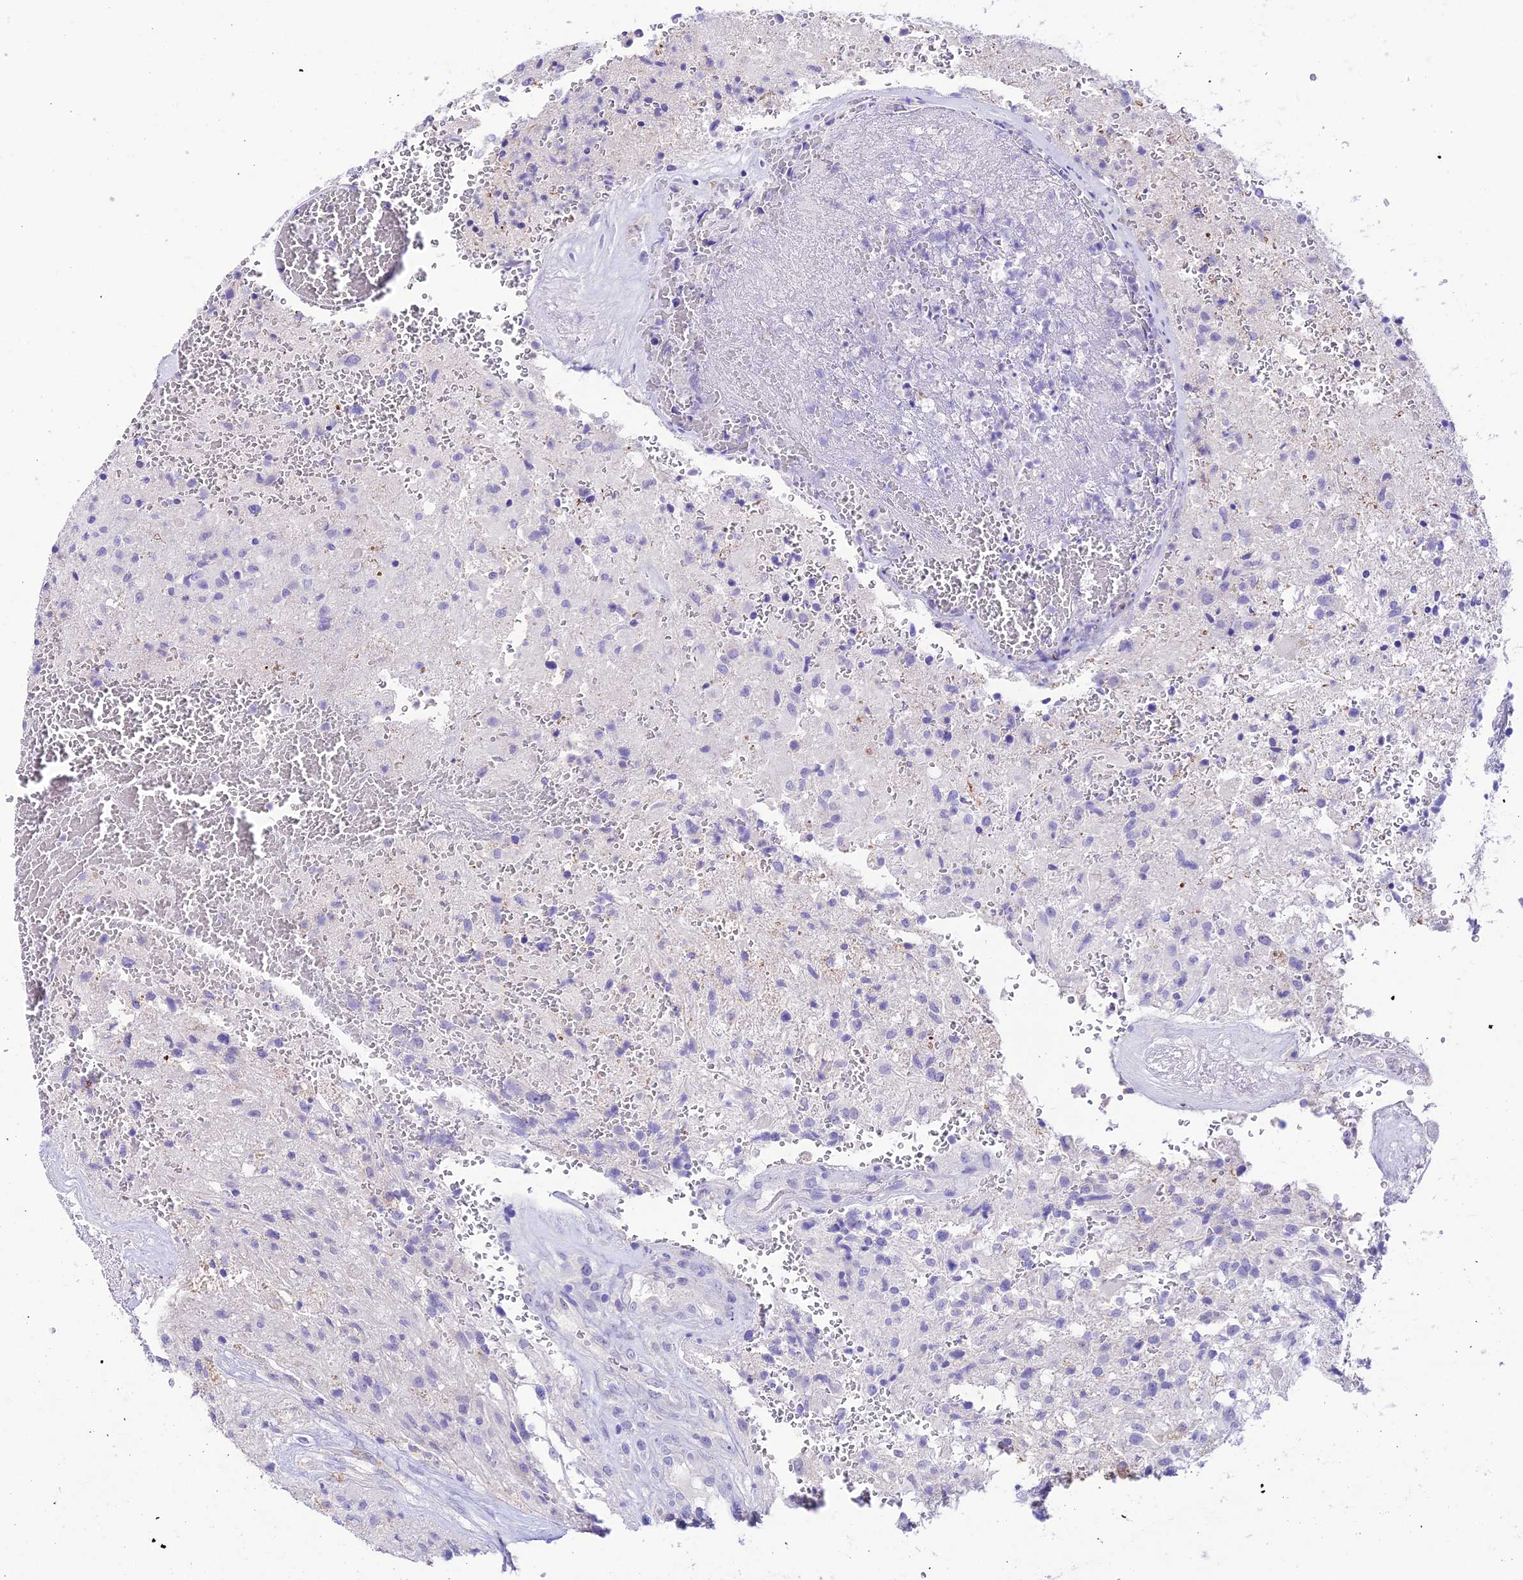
{"staining": {"intensity": "negative", "quantity": "none", "location": "none"}, "tissue": "glioma", "cell_type": "Tumor cells", "image_type": "cancer", "snomed": [{"axis": "morphology", "description": "Glioma, malignant, High grade"}, {"axis": "topography", "description": "Brain"}], "caption": "A high-resolution histopathology image shows immunohistochemistry staining of glioma, which demonstrates no significant positivity in tumor cells.", "gene": "NLRP6", "patient": {"sex": "male", "age": 56}}